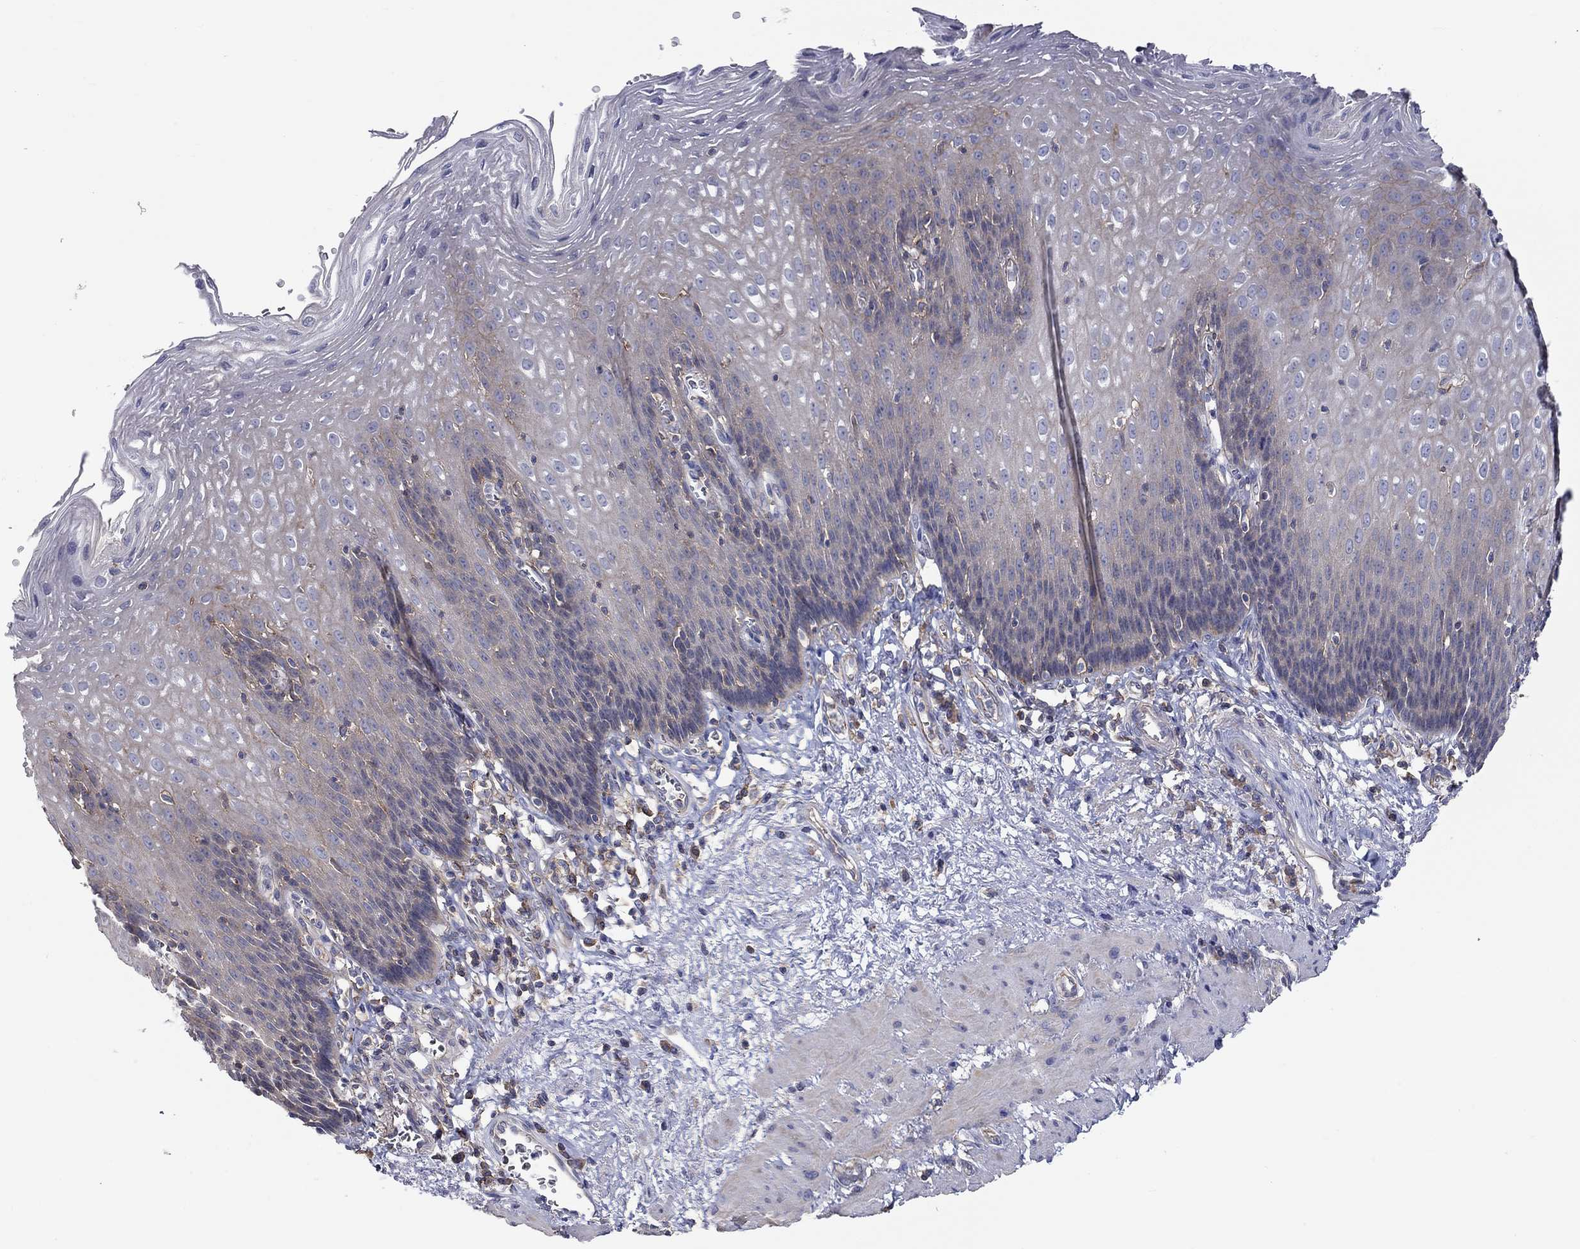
{"staining": {"intensity": "weak", "quantity": "25%-75%", "location": "cytoplasmic/membranous"}, "tissue": "esophagus", "cell_type": "Squamous epithelial cells", "image_type": "normal", "snomed": [{"axis": "morphology", "description": "Normal tissue, NOS"}, {"axis": "topography", "description": "Esophagus"}], "caption": "DAB immunohistochemical staining of normal esophagus demonstrates weak cytoplasmic/membranous protein positivity in approximately 25%-75% of squamous epithelial cells.", "gene": "PCDHGA10", "patient": {"sex": "male", "age": 57}}